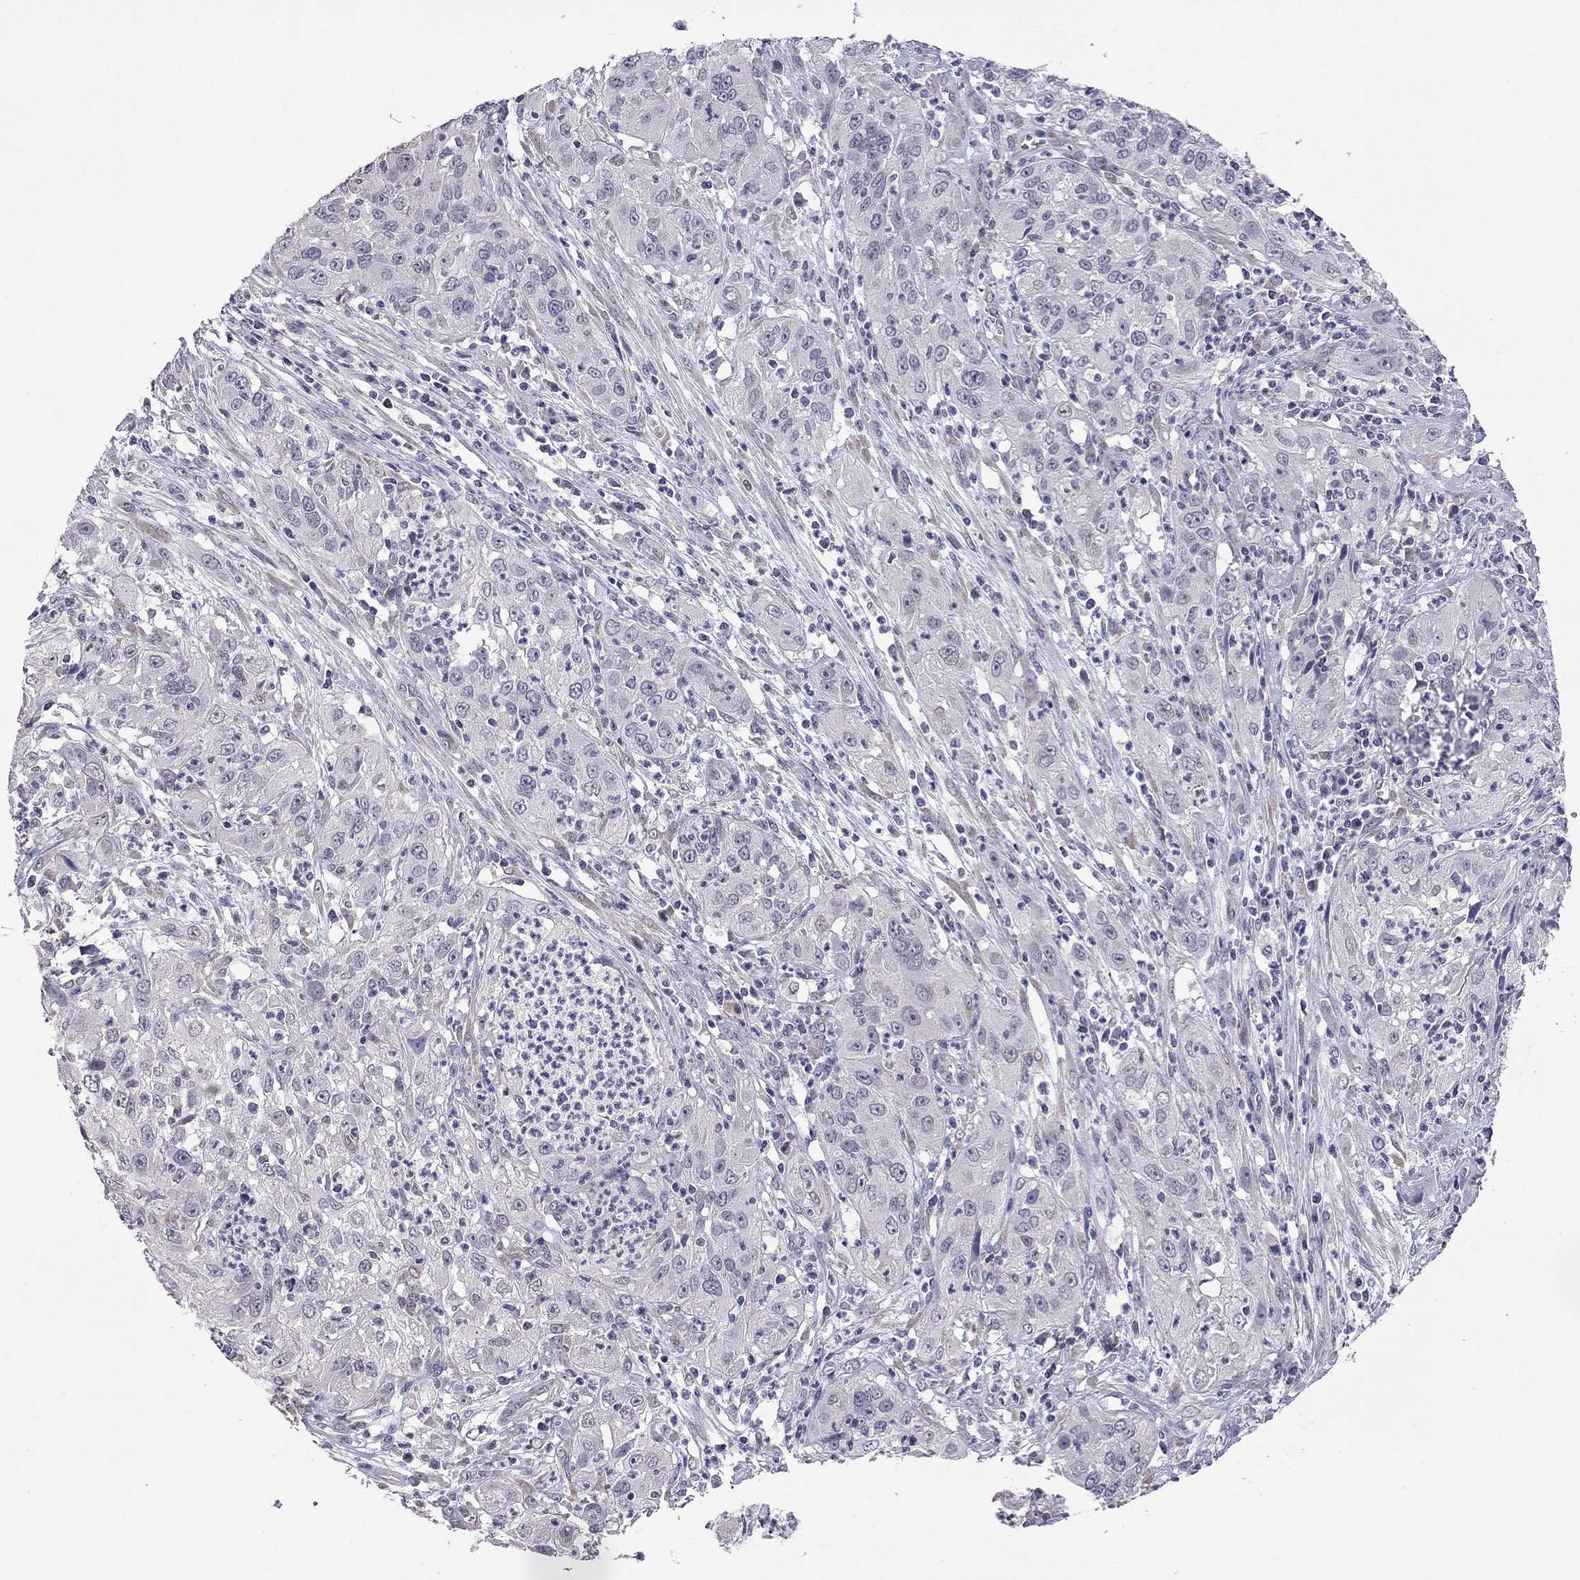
{"staining": {"intensity": "negative", "quantity": "none", "location": "none"}, "tissue": "cervical cancer", "cell_type": "Tumor cells", "image_type": "cancer", "snomed": [{"axis": "morphology", "description": "Squamous cell carcinoma, NOS"}, {"axis": "topography", "description": "Cervix"}], "caption": "Tumor cells show no significant protein staining in cervical squamous cell carcinoma.", "gene": "WNK3", "patient": {"sex": "female", "age": 32}}